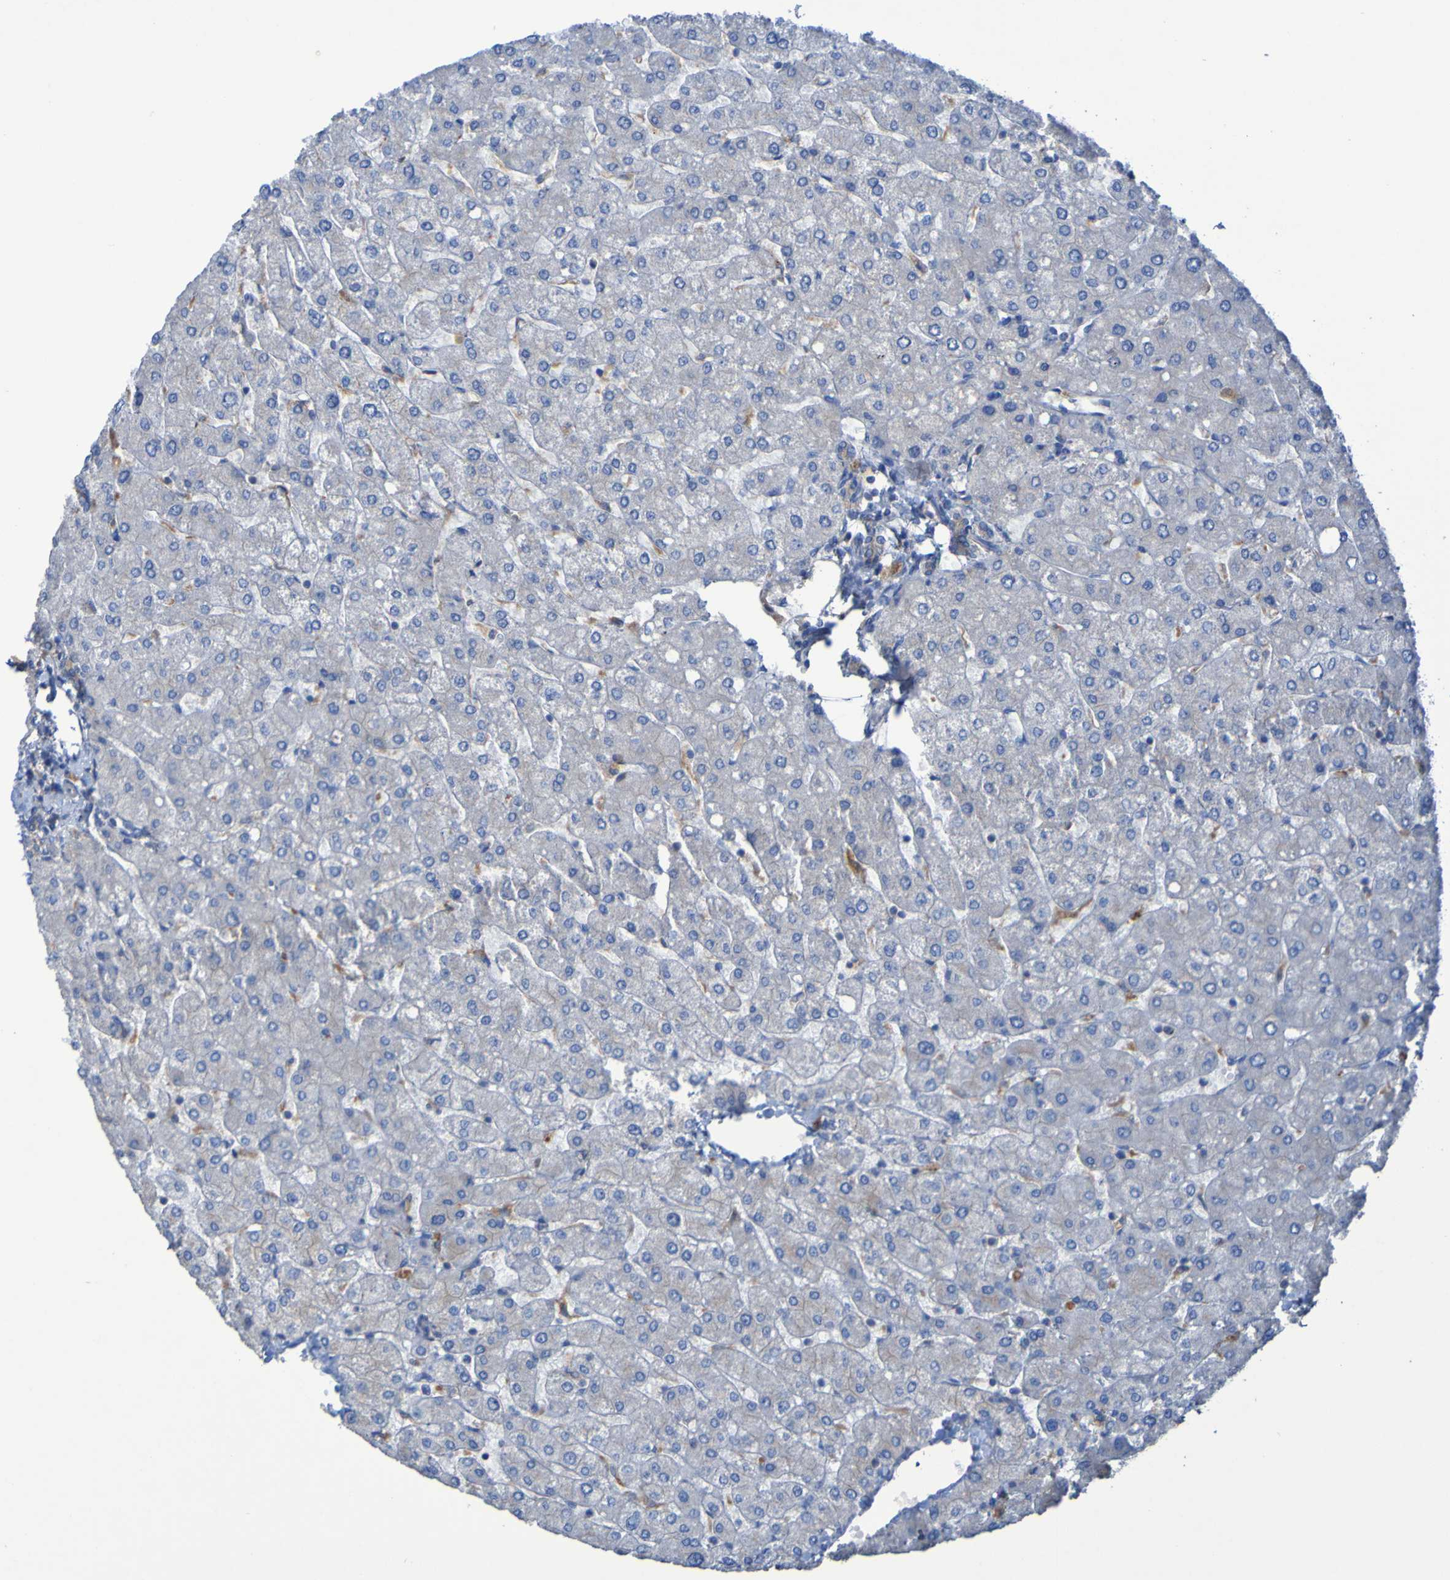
{"staining": {"intensity": "weak", "quantity": "25%-75%", "location": "cytoplasmic/membranous"}, "tissue": "liver", "cell_type": "Cholangiocytes", "image_type": "normal", "snomed": [{"axis": "morphology", "description": "Normal tissue, NOS"}, {"axis": "topography", "description": "Liver"}], "caption": "Immunohistochemistry (IHC) (DAB (3,3'-diaminobenzidine)) staining of normal liver displays weak cytoplasmic/membranous protein expression in approximately 25%-75% of cholangiocytes.", "gene": "ARHGEF16", "patient": {"sex": "male", "age": 55}}